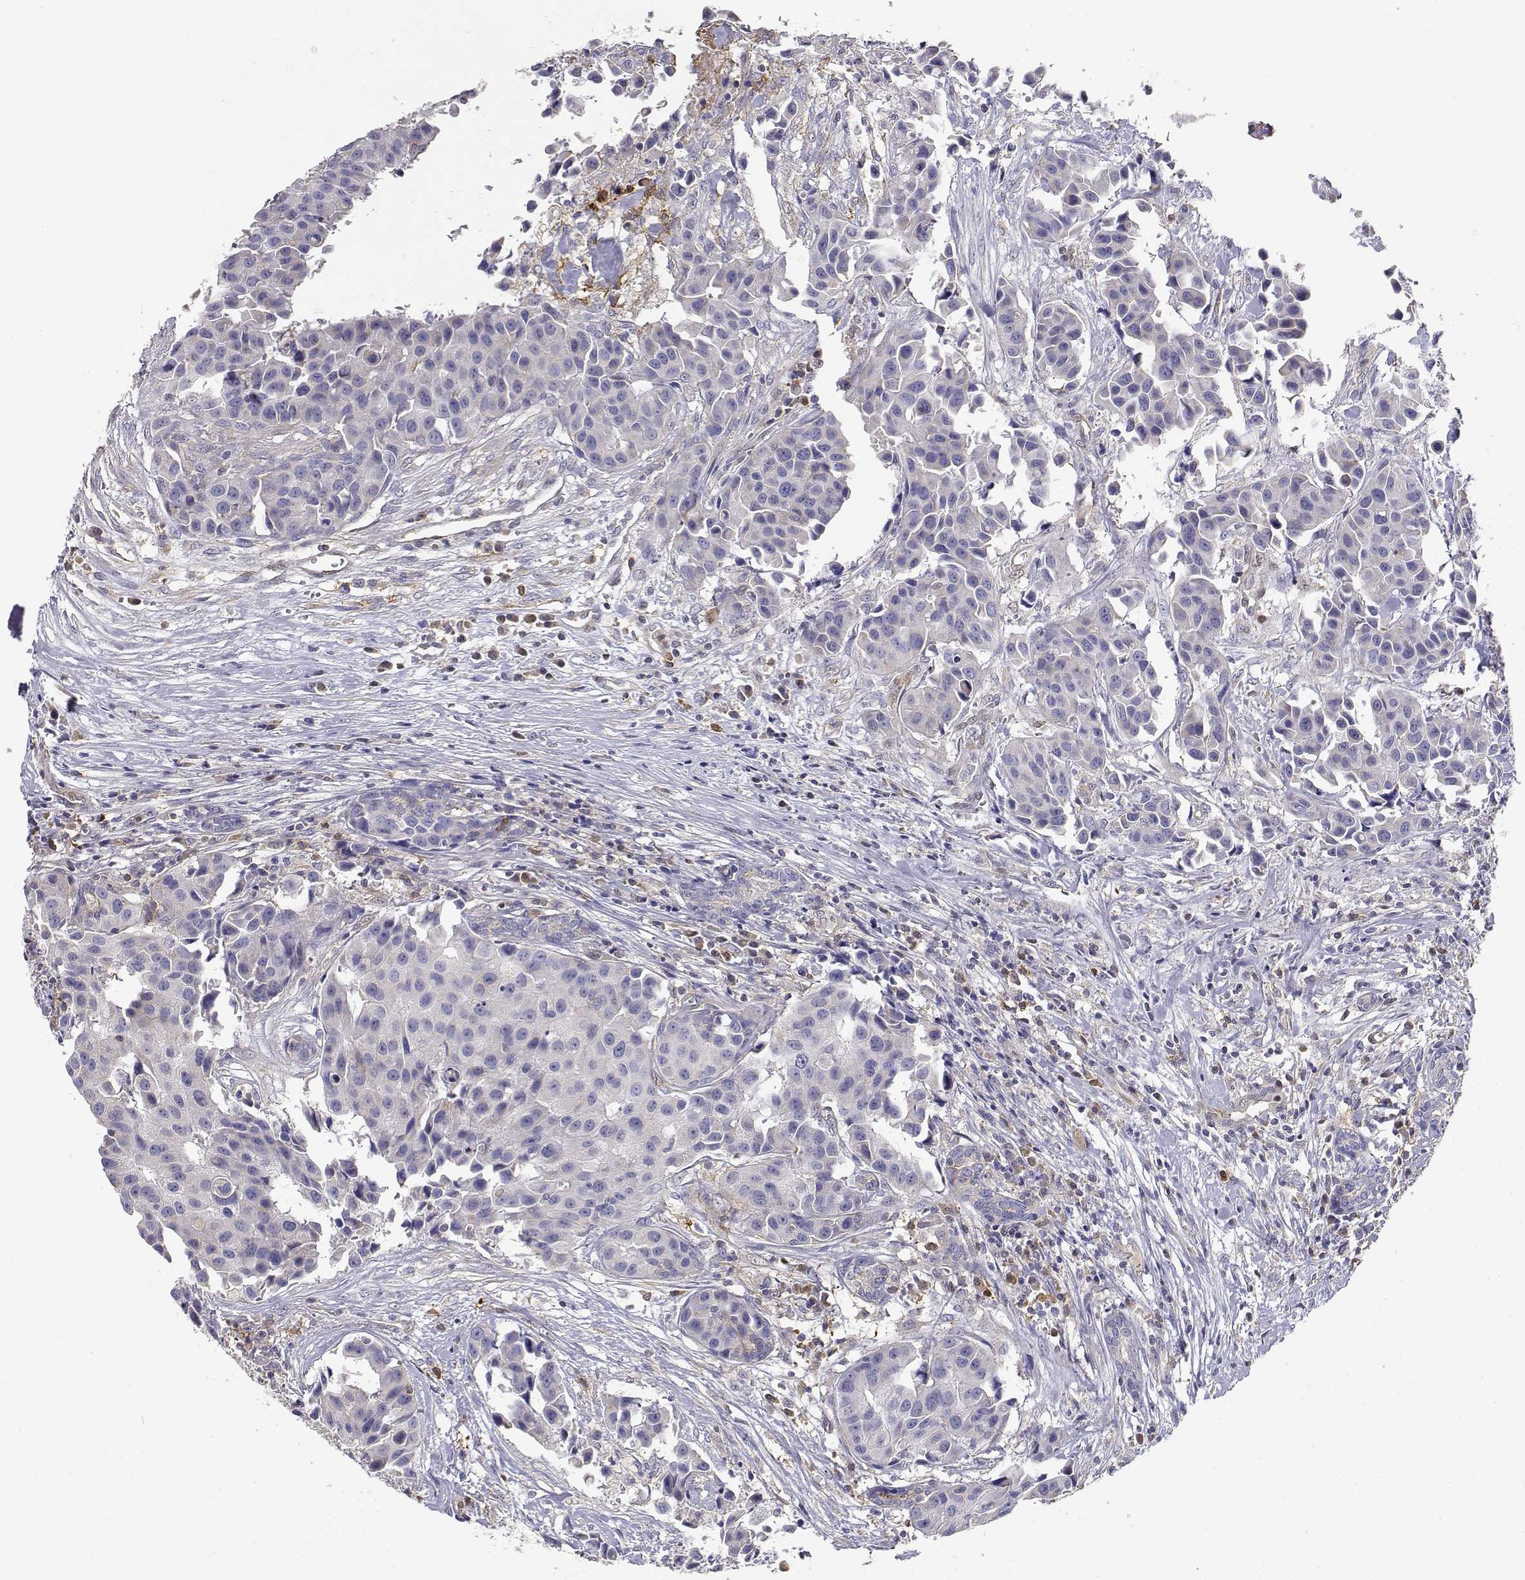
{"staining": {"intensity": "negative", "quantity": "none", "location": "none"}, "tissue": "head and neck cancer", "cell_type": "Tumor cells", "image_type": "cancer", "snomed": [{"axis": "morphology", "description": "Adenocarcinoma, NOS"}, {"axis": "topography", "description": "Head-Neck"}], "caption": "High magnification brightfield microscopy of head and neck cancer stained with DAB (3,3'-diaminobenzidine) (brown) and counterstained with hematoxylin (blue): tumor cells show no significant staining.", "gene": "ADA", "patient": {"sex": "male", "age": 76}}